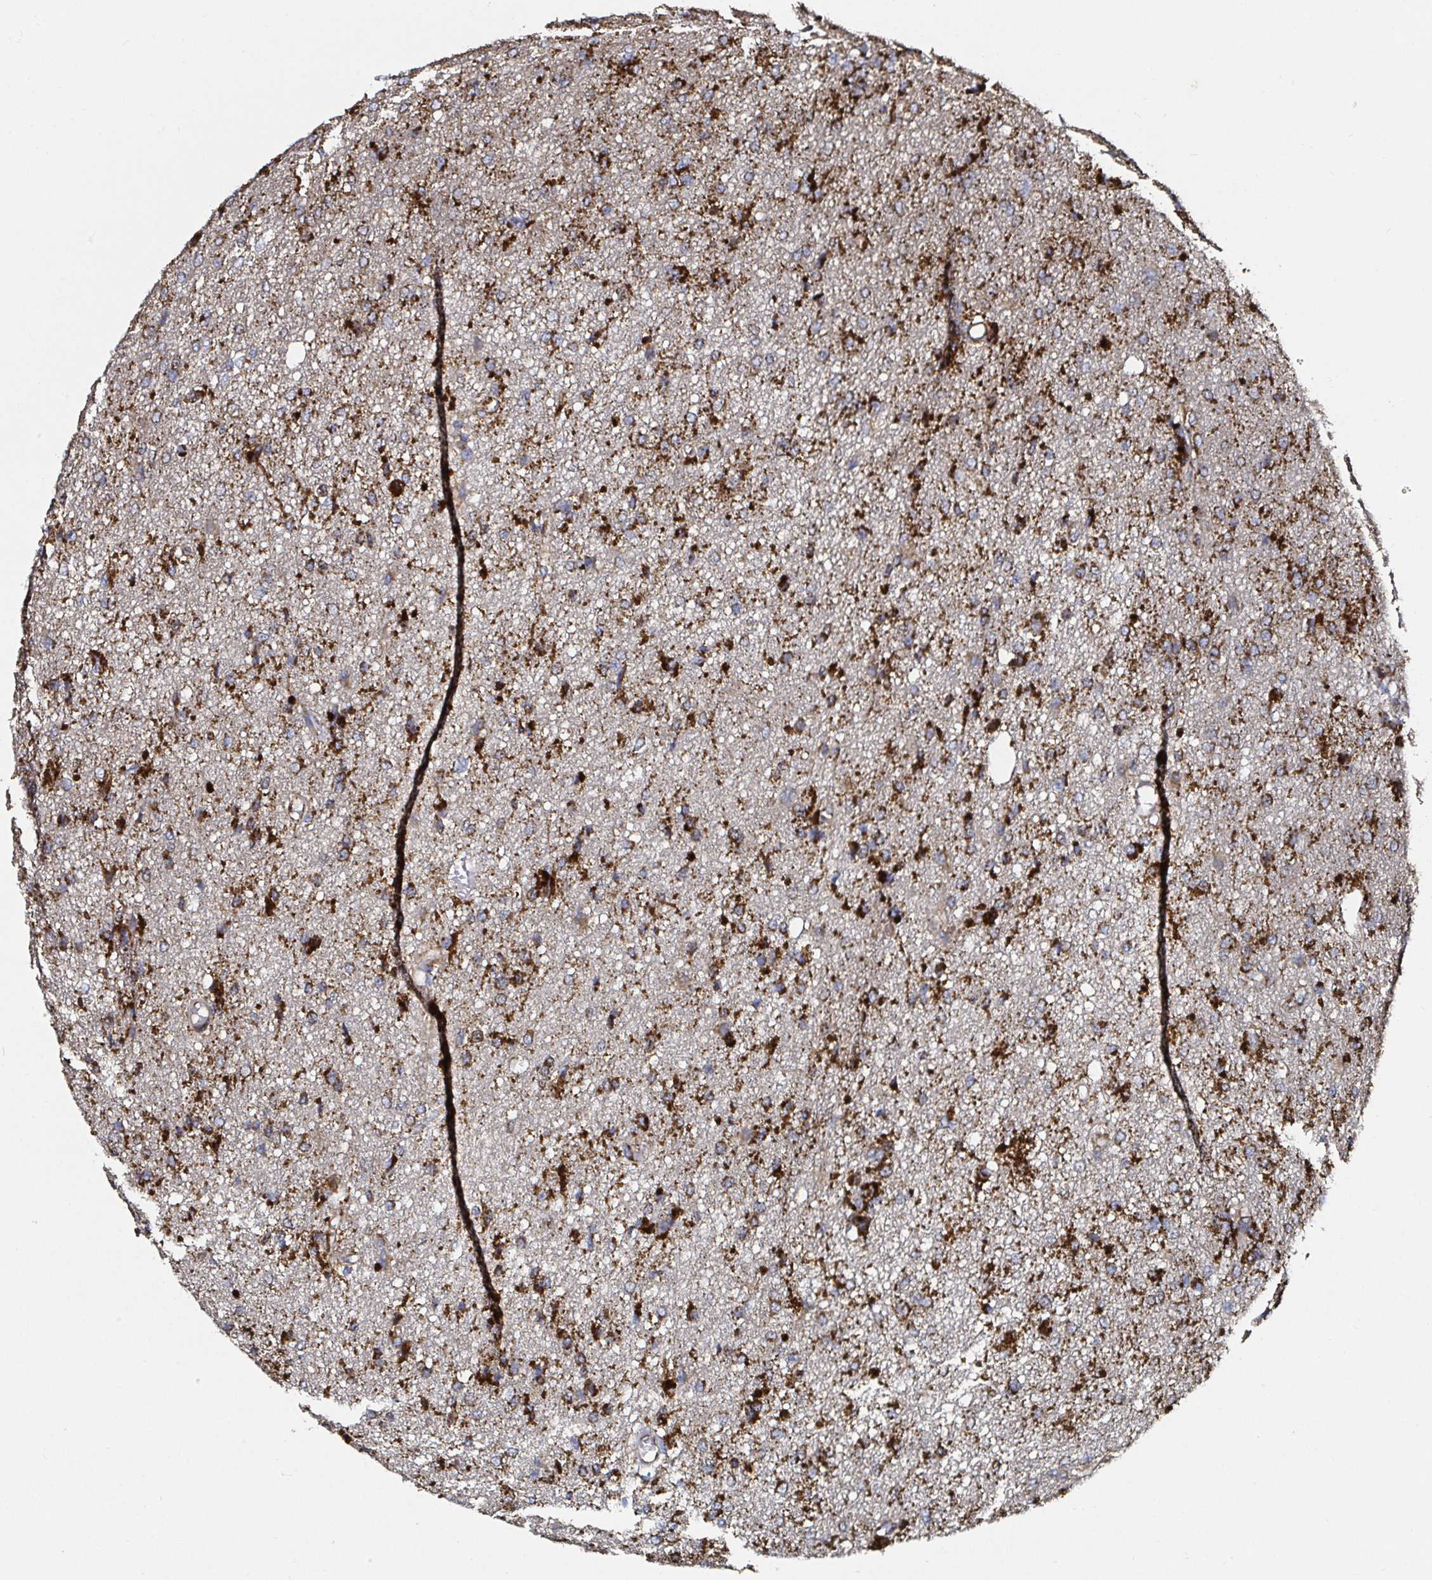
{"staining": {"intensity": "strong", "quantity": ">75%", "location": "cytoplasmic/membranous"}, "tissue": "glioma", "cell_type": "Tumor cells", "image_type": "cancer", "snomed": [{"axis": "morphology", "description": "Glioma, malignant, Low grade"}, {"axis": "topography", "description": "Brain"}], "caption": "Glioma stained with DAB immunohistochemistry (IHC) exhibits high levels of strong cytoplasmic/membranous staining in about >75% of tumor cells.", "gene": "ATAD3B", "patient": {"sex": "male", "age": 26}}